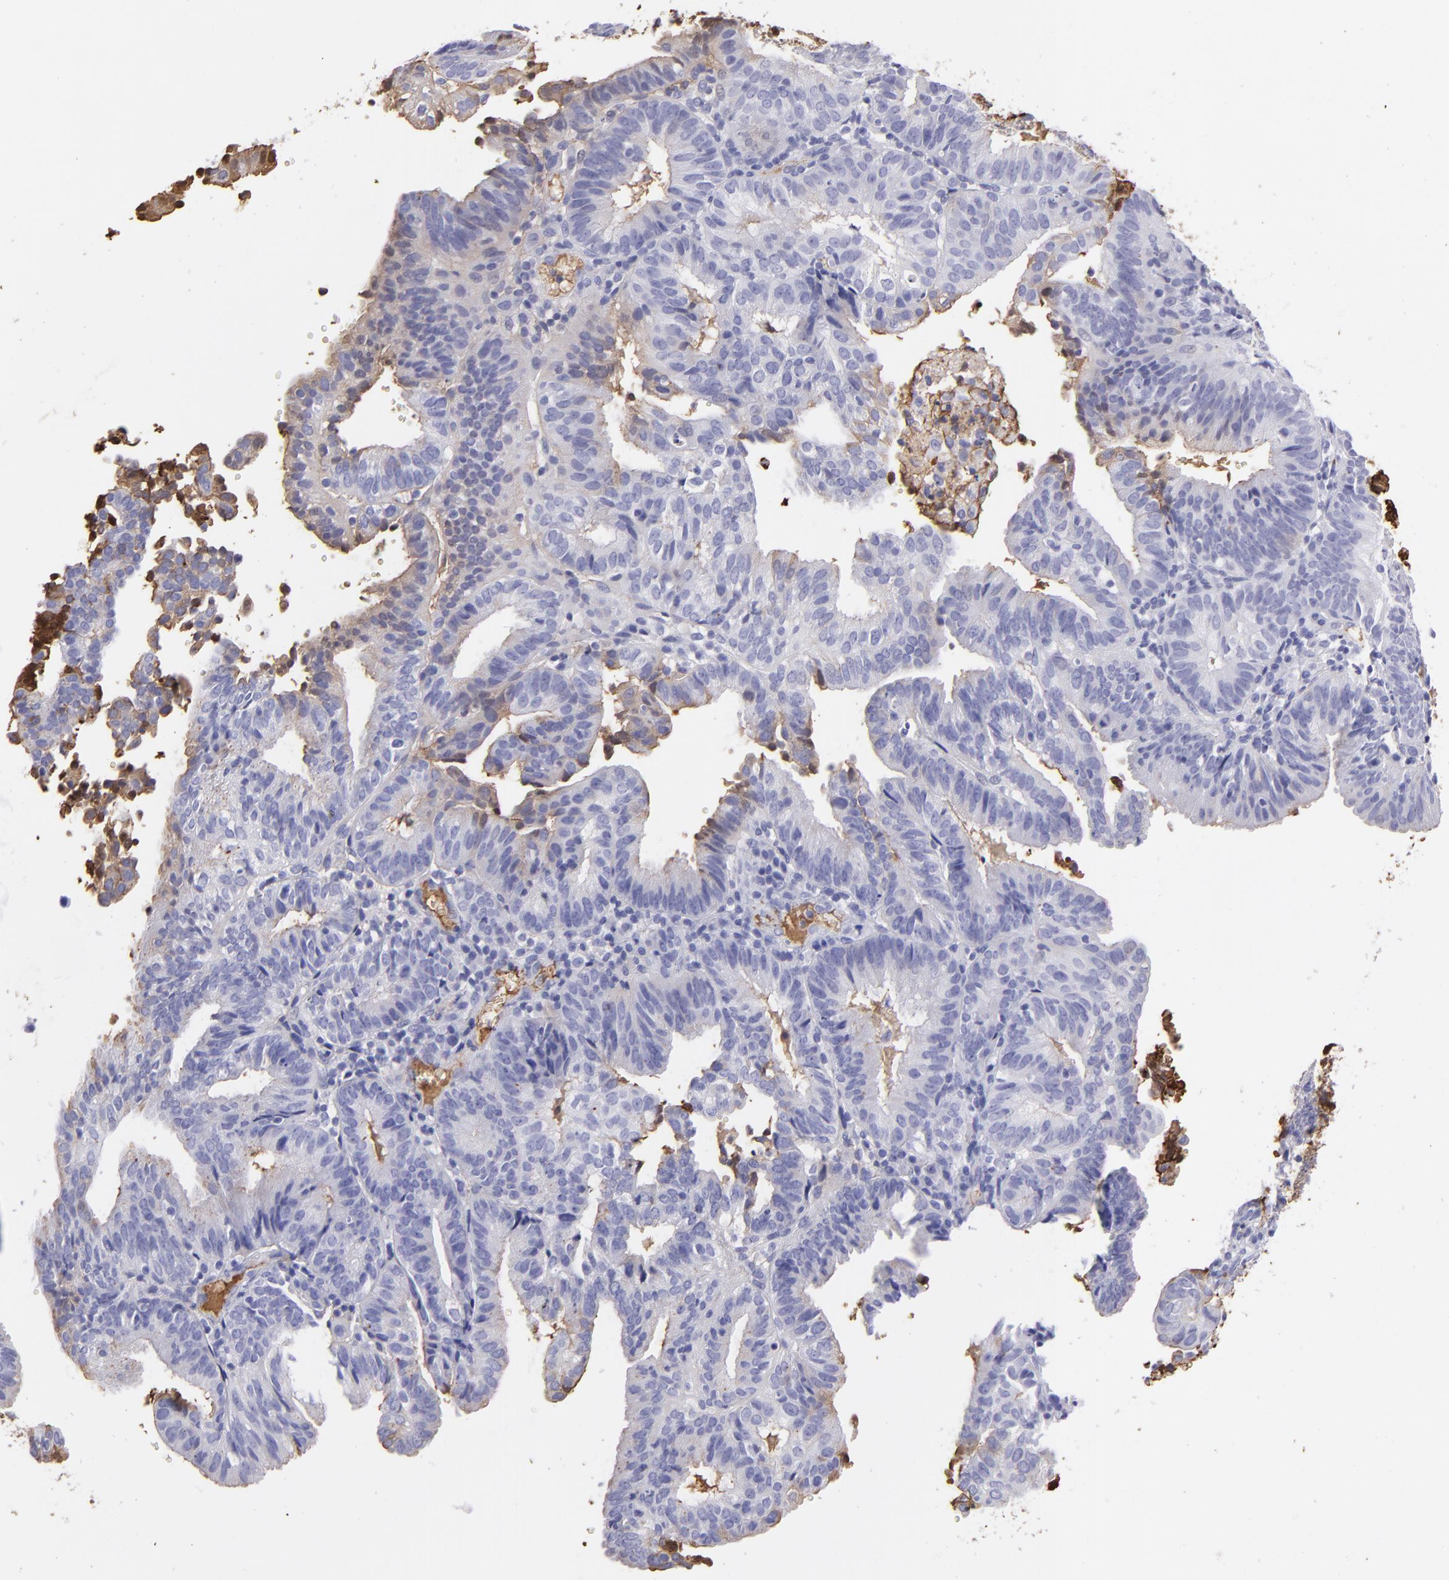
{"staining": {"intensity": "moderate", "quantity": "25%-75%", "location": "cytoplasmic/membranous"}, "tissue": "cervical cancer", "cell_type": "Tumor cells", "image_type": "cancer", "snomed": [{"axis": "morphology", "description": "Adenocarcinoma, NOS"}, {"axis": "topography", "description": "Cervix"}], "caption": "Cervical adenocarcinoma stained with DAB immunohistochemistry (IHC) demonstrates medium levels of moderate cytoplasmic/membranous positivity in about 25%-75% of tumor cells.", "gene": "FGB", "patient": {"sex": "female", "age": 60}}